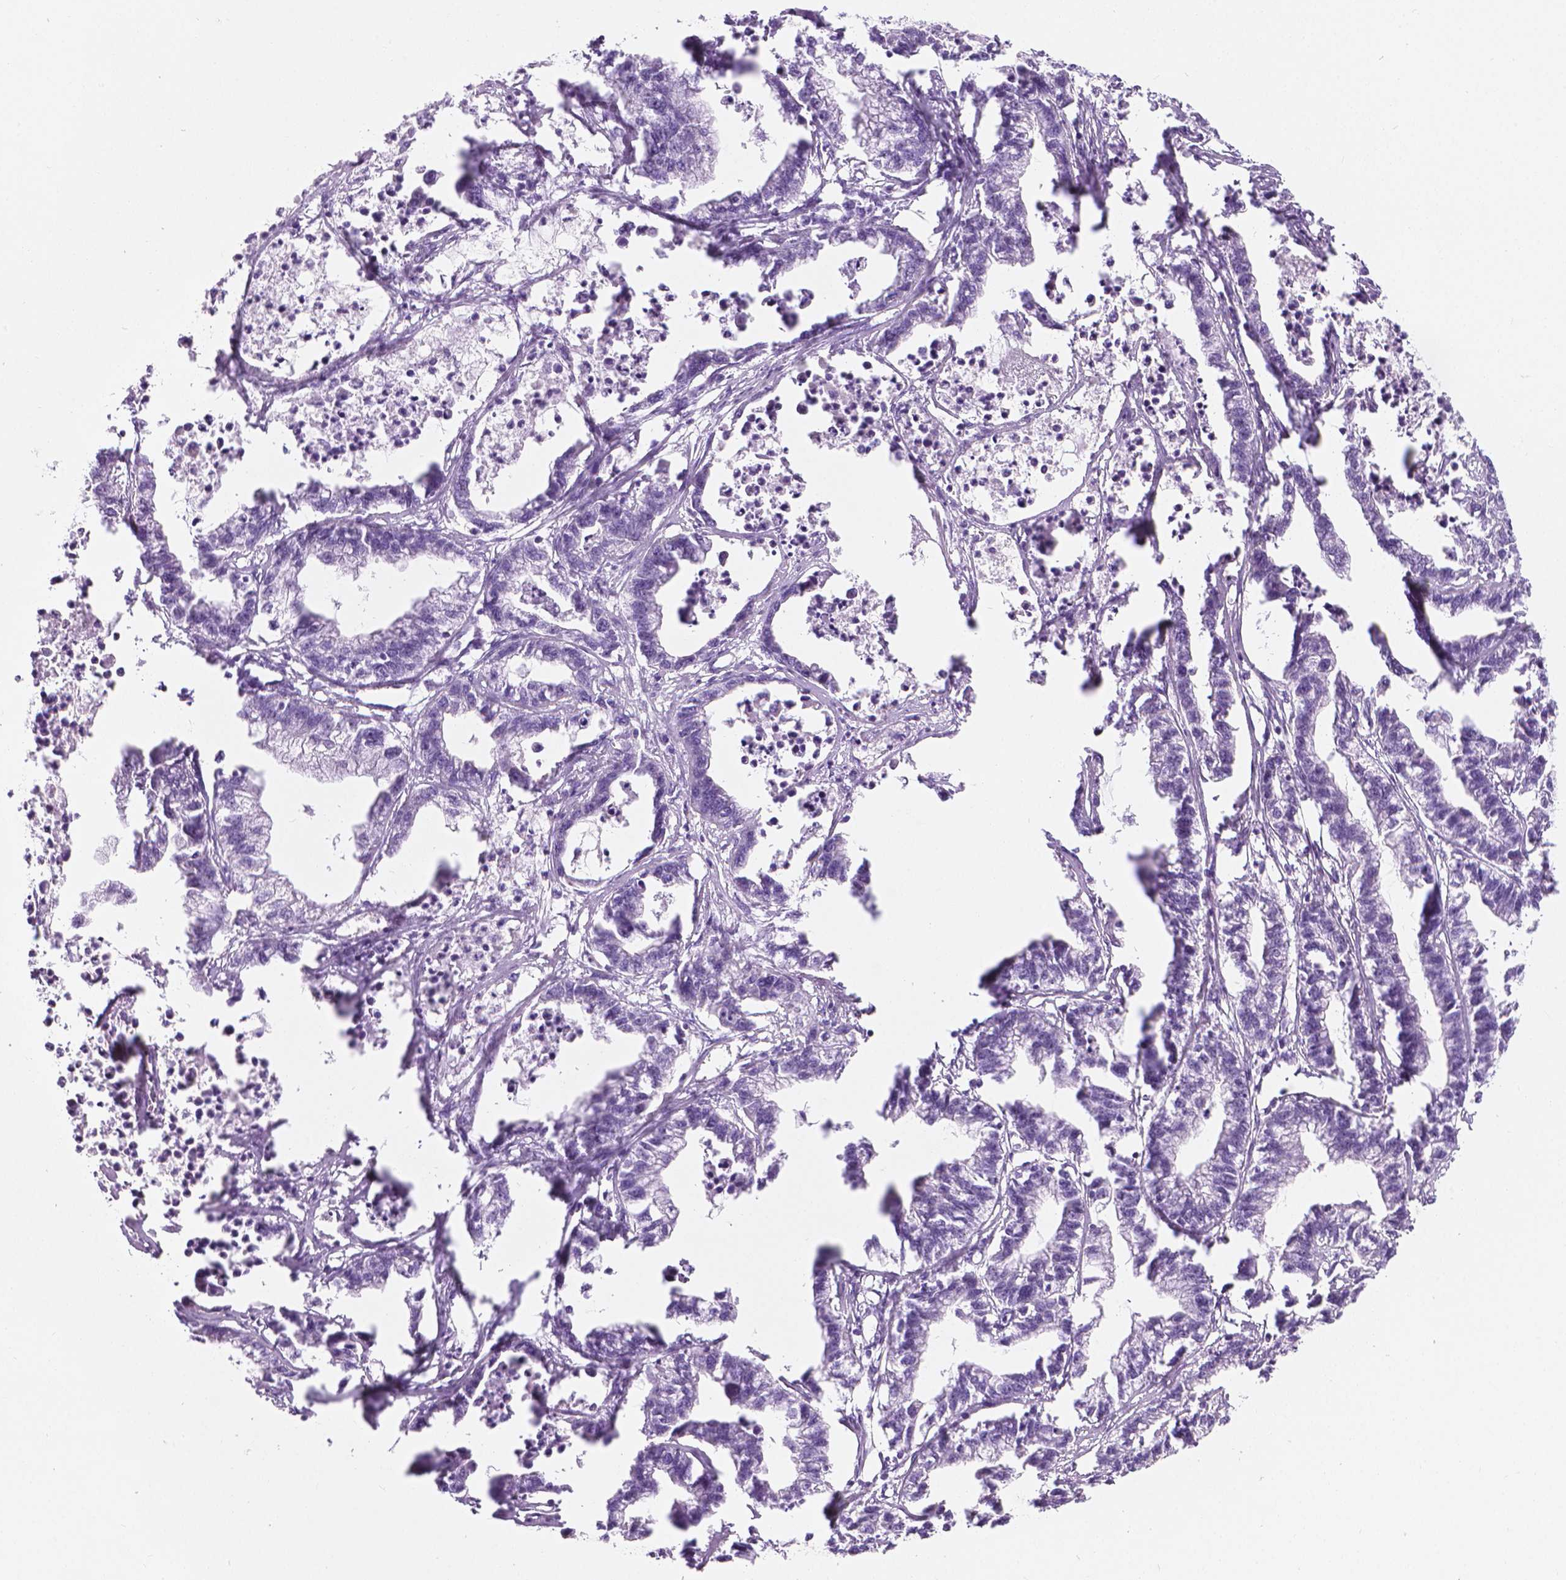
{"staining": {"intensity": "negative", "quantity": "none", "location": "none"}, "tissue": "stomach cancer", "cell_type": "Tumor cells", "image_type": "cancer", "snomed": [{"axis": "morphology", "description": "Adenocarcinoma, NOS"}, {"axis": "topography", "description": "Stomach"}], "caption": "This is a photomicrograph of immunohistochemistry staining of stomach adenocarcinoma, which shows no positivity in tumor cells. (DAB (3,3'-diaminobenzidine) immunohistochemistry with hematoxylin counter stain).", "gene": "NOL7", "patient": {"sex": "male", "age": 83}}